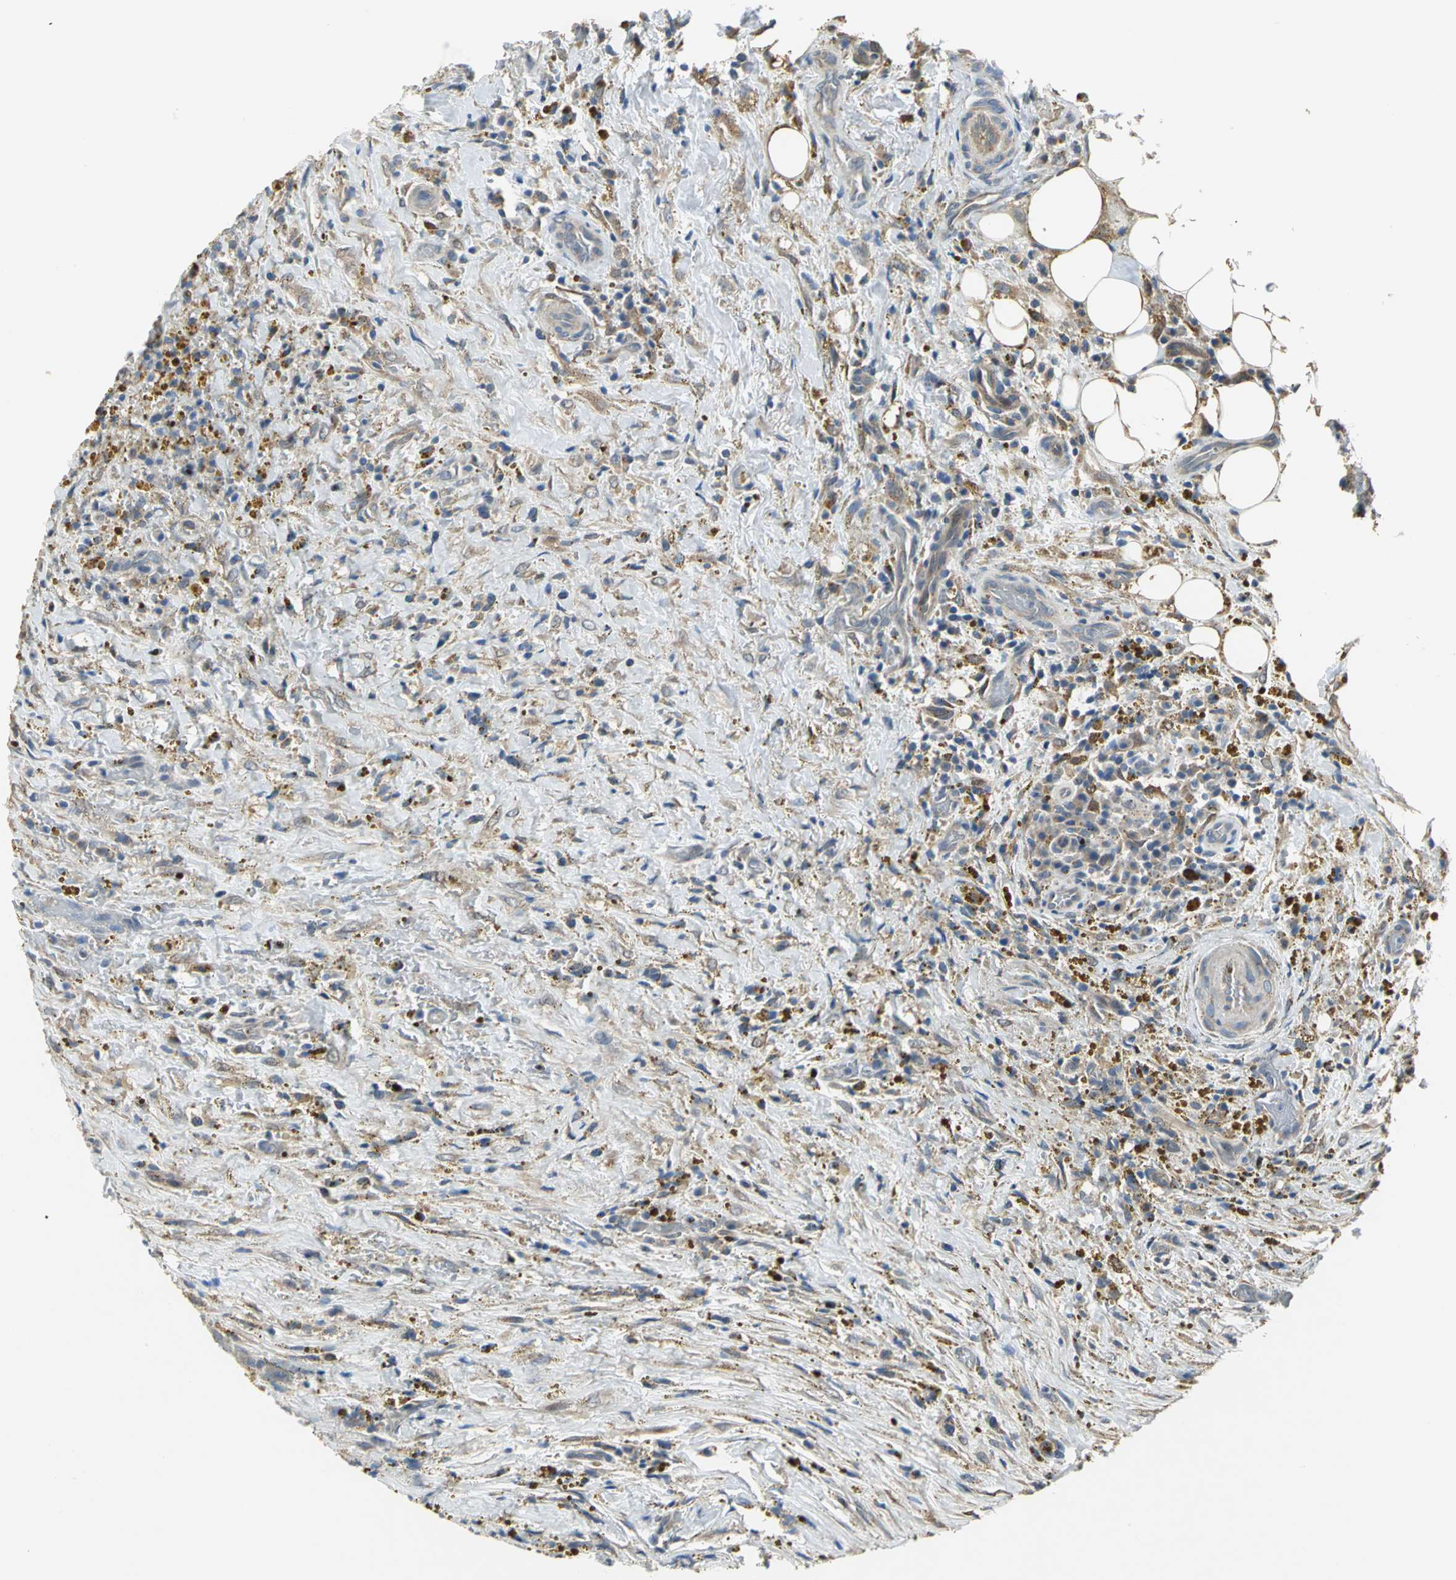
{"staining": {"intensity": "moderate", "quantity": "25%-75%", "location": "cytoplasmic/membranous"}, "tissue": "thyroid cancer", "cell_type": "Tumor cells", "image_type": "cancer", "snomed": [{"axis": "morphology", "description": "Papillary adenocarcinoma, NOS"}, {"axis": "topography", "description": "Thyroid gland"}], "caption": "Thyroid cancer (papillary adenocarcinoma) stained with immunohistochemistry shows moderate cytoplasmic/membranous staining in about 25%-75% of tumor cells.", "gene": "IL17RB", "patient": {"sex": "male", "age": 77}}